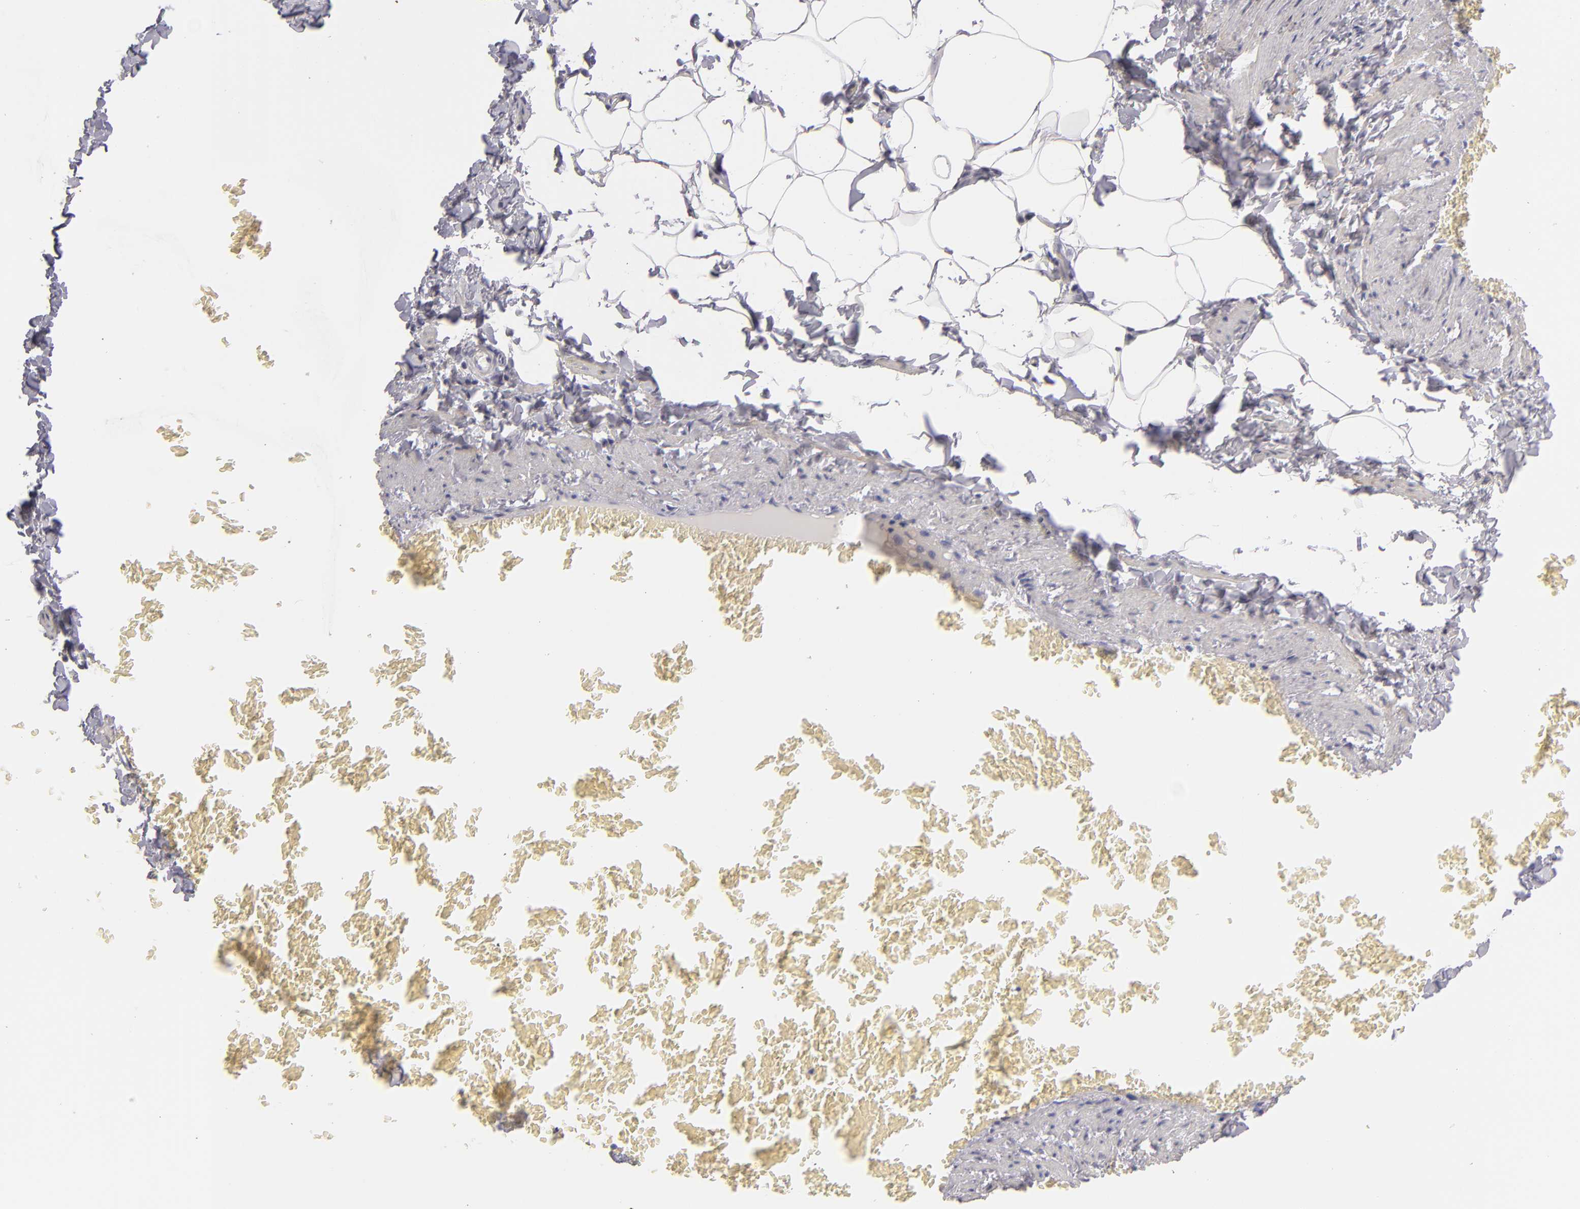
{"staining": {"intensity": "negative", "quantity": "none", "location": "none"}, "tissue": "adipose tissue", "cell_type": "Adipocytes", "image_type": "normal", "snomed": [{"axis": "morphology", "description": "Normal tissue, NOS"}, {"axis": "topography", "description": "Vascular tissue"}], "caption": "This is a micrograph of IHC staining of unremarkable adipose tissue, which shows no staining in adipocytes.", "gene": "TNNC1", "patient": {"sex": "male", "age": 41}}